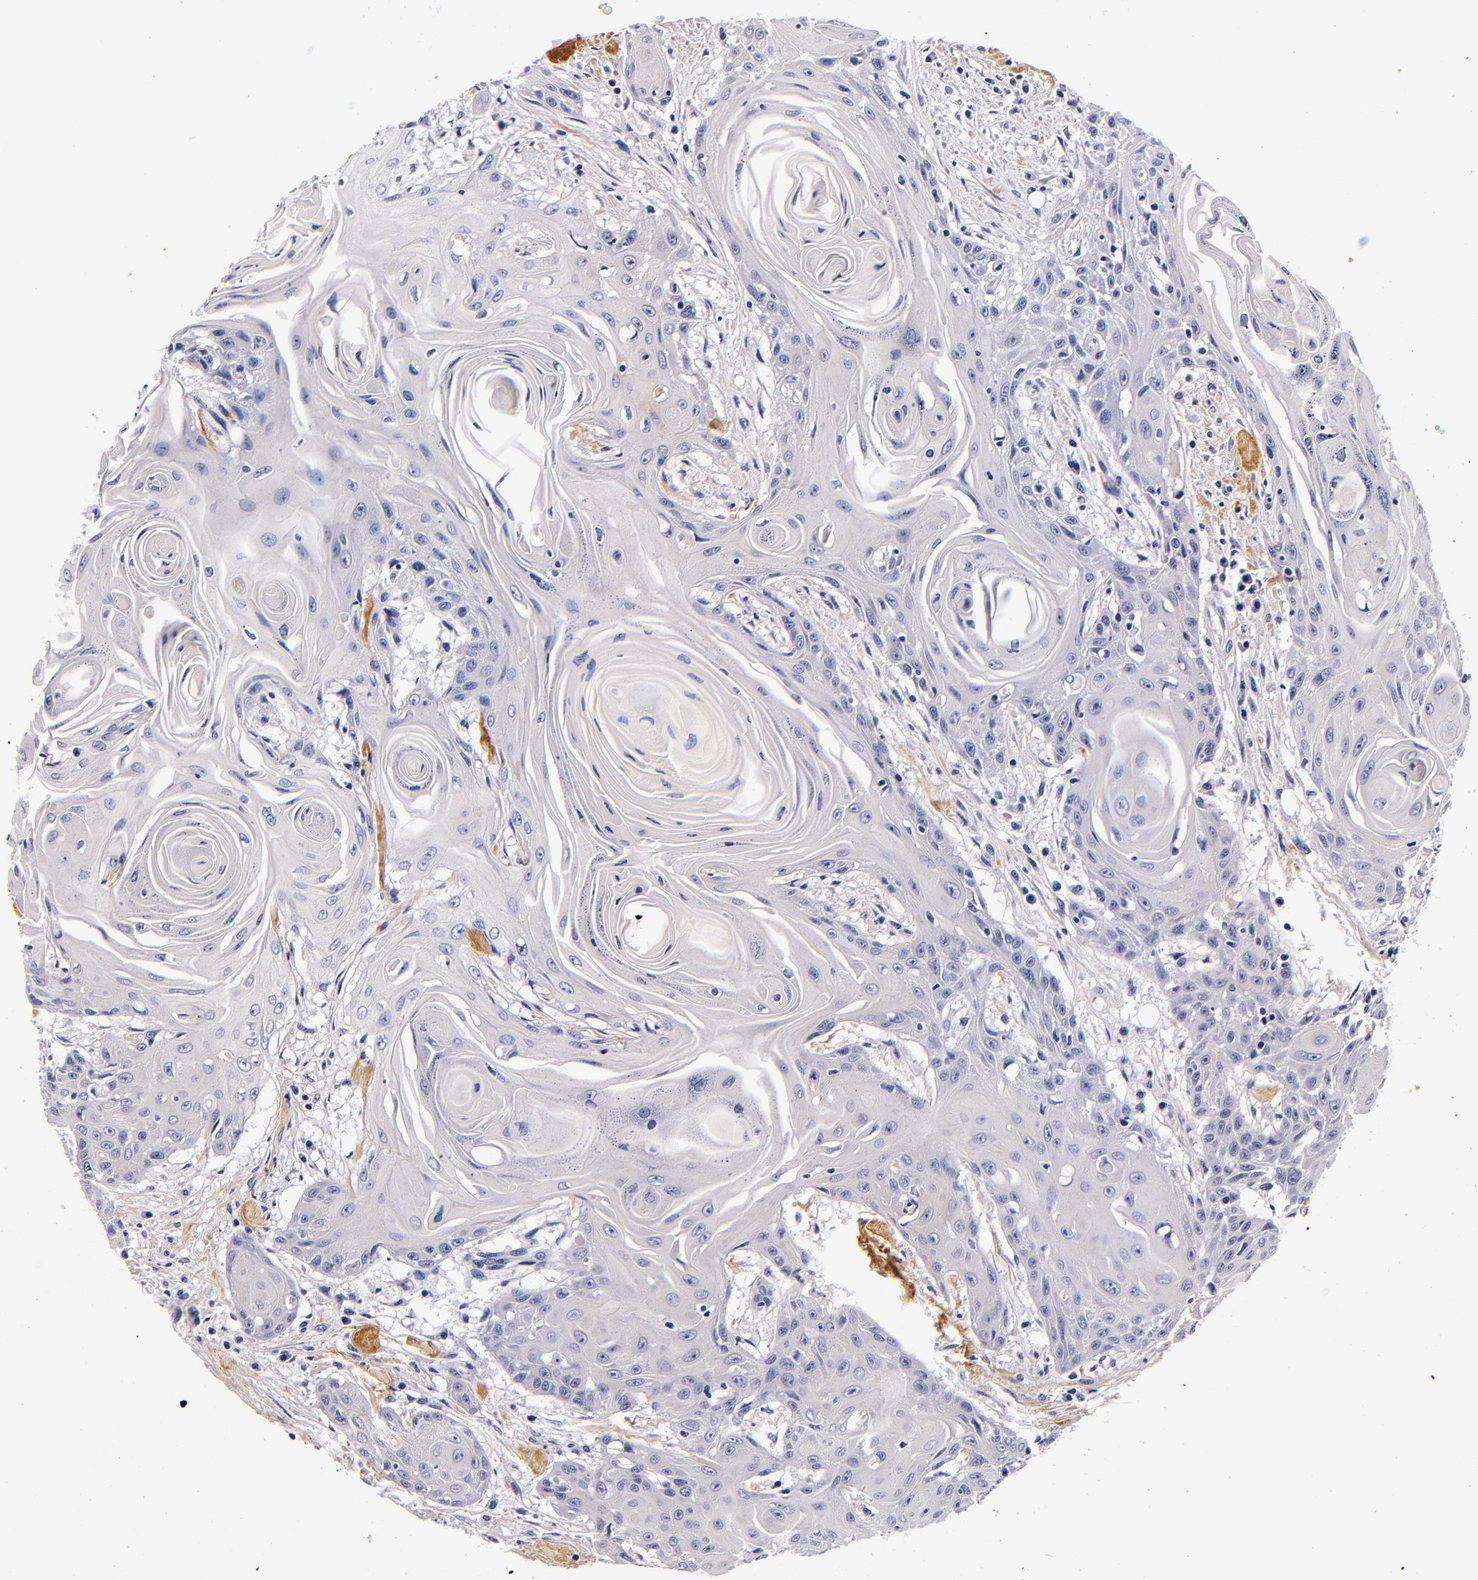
{"staining": {"intensity": "negative", "quantity": "none", "location": "none"}, "tissue": "head and neck cancer", "cell_type": "Tumor cells", "image_type": "cancer", "snomed": [{"axis": "morphology", "description": "Squamous cell carcinoma, NOS"}, {"axis": "morphology", "description": "Squamous cell carcinoma, metastatic, NOS"}, {"axis": "topography", "description": "Lymph node"}, {"axis": "topography", "description": "Salivary gland"}, {"axis": "topography", "description": "Head-Neck"}], "caption": "An immunohistochemistry (IHC) photomicrograph of metastatic squamous cell carcinoma (head and neck) is shown. There is no staining in tumor cells of metastatic squamous cell carcinoma (head and neck).", "gene": "FBN1", "patient": {"sex": "female", "age": 74}}